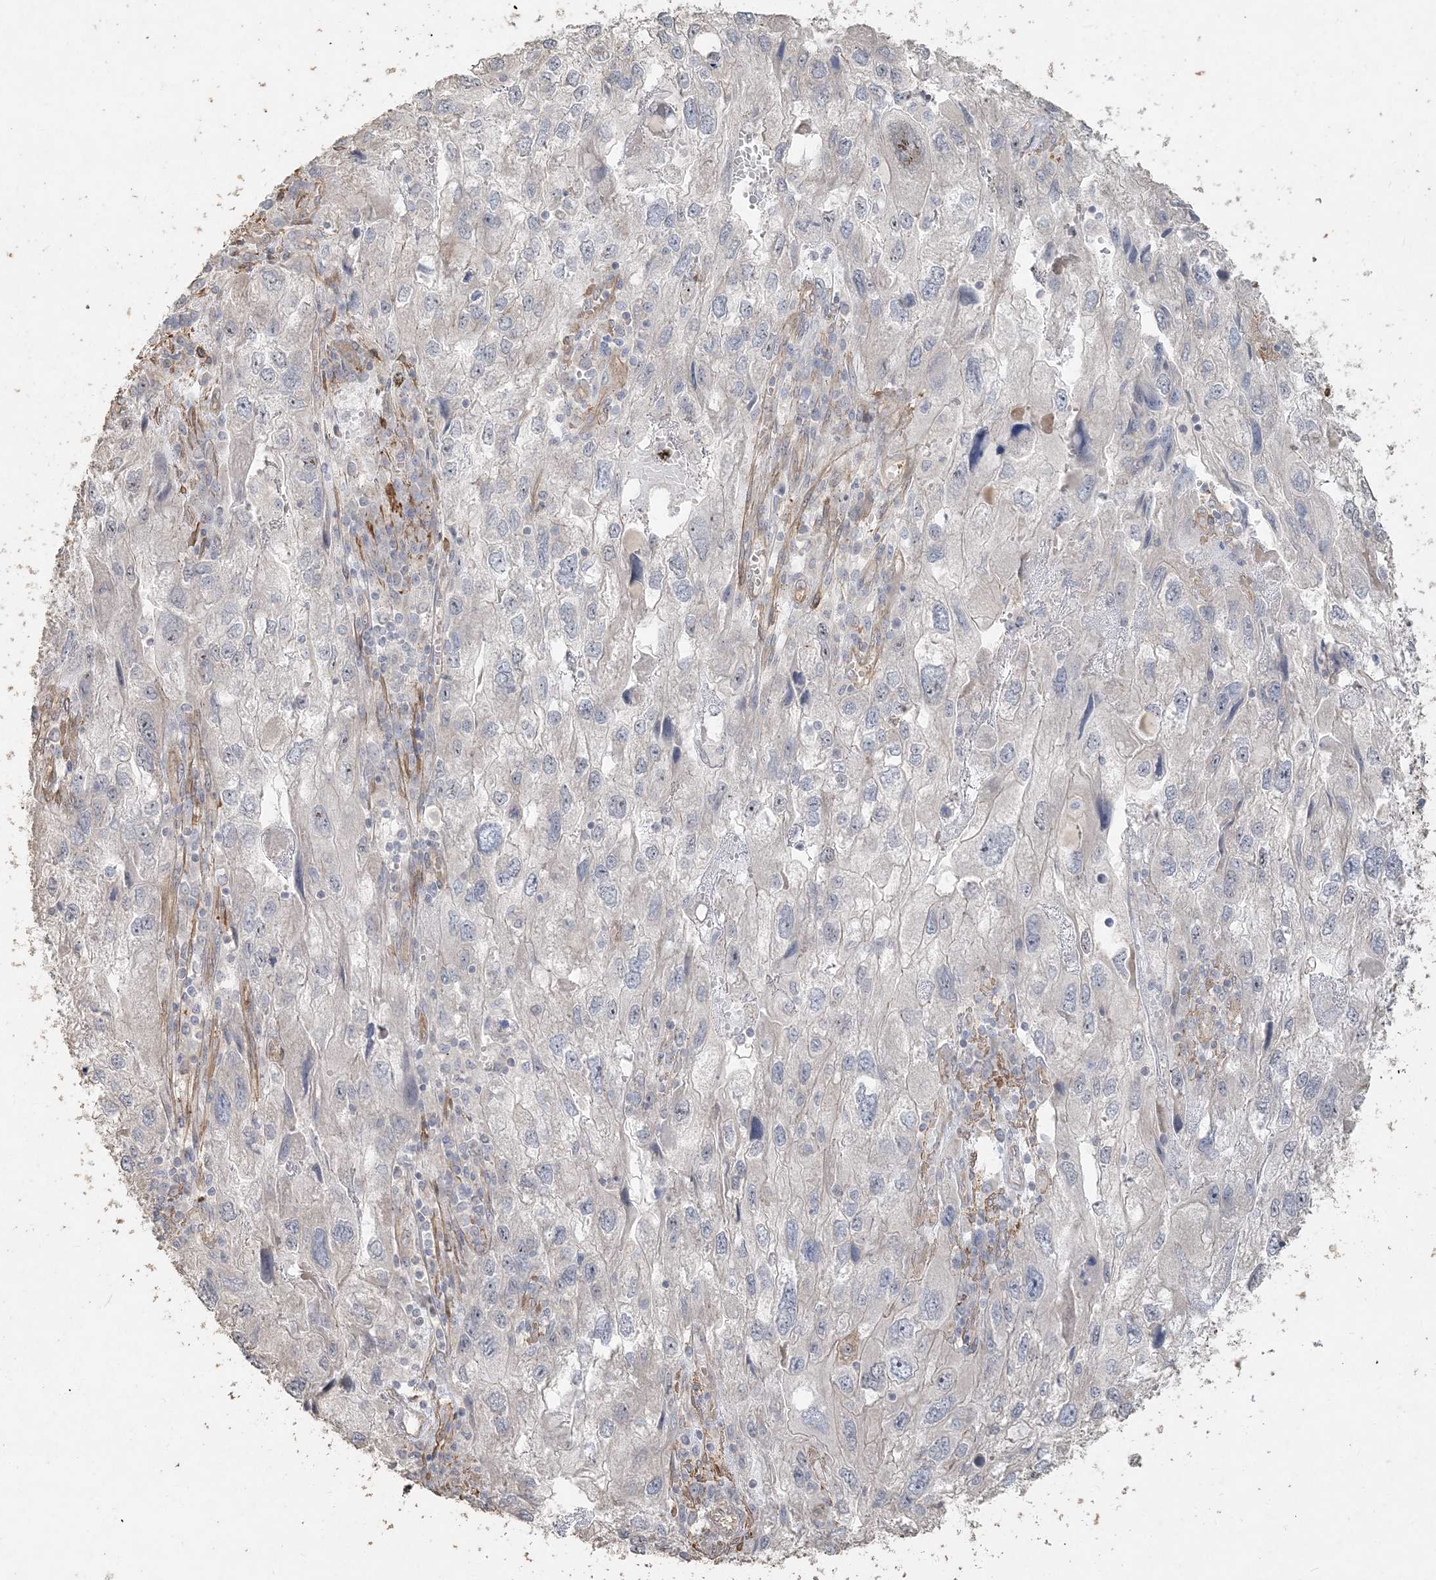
{"staining": {"intensity": "negative", "quantity": "none", "location": "none"}, "tissue": "endometrial cancer", "cell_type": "Tumor cells", "image_type": "cancer", "snomed": [{"axis": "morphology", "description": "Adenocarcinoma, NOS"}, {"axis": "topography", "description": "Endometrium"}], "caption": "Human endometrial cancer (adenocarcinoma) stained for a protein using immunohistochemistry exhibits no positivity in tumor cells.", "gene": "RNF145", "patient": {"sex": "female", "age": 49}}